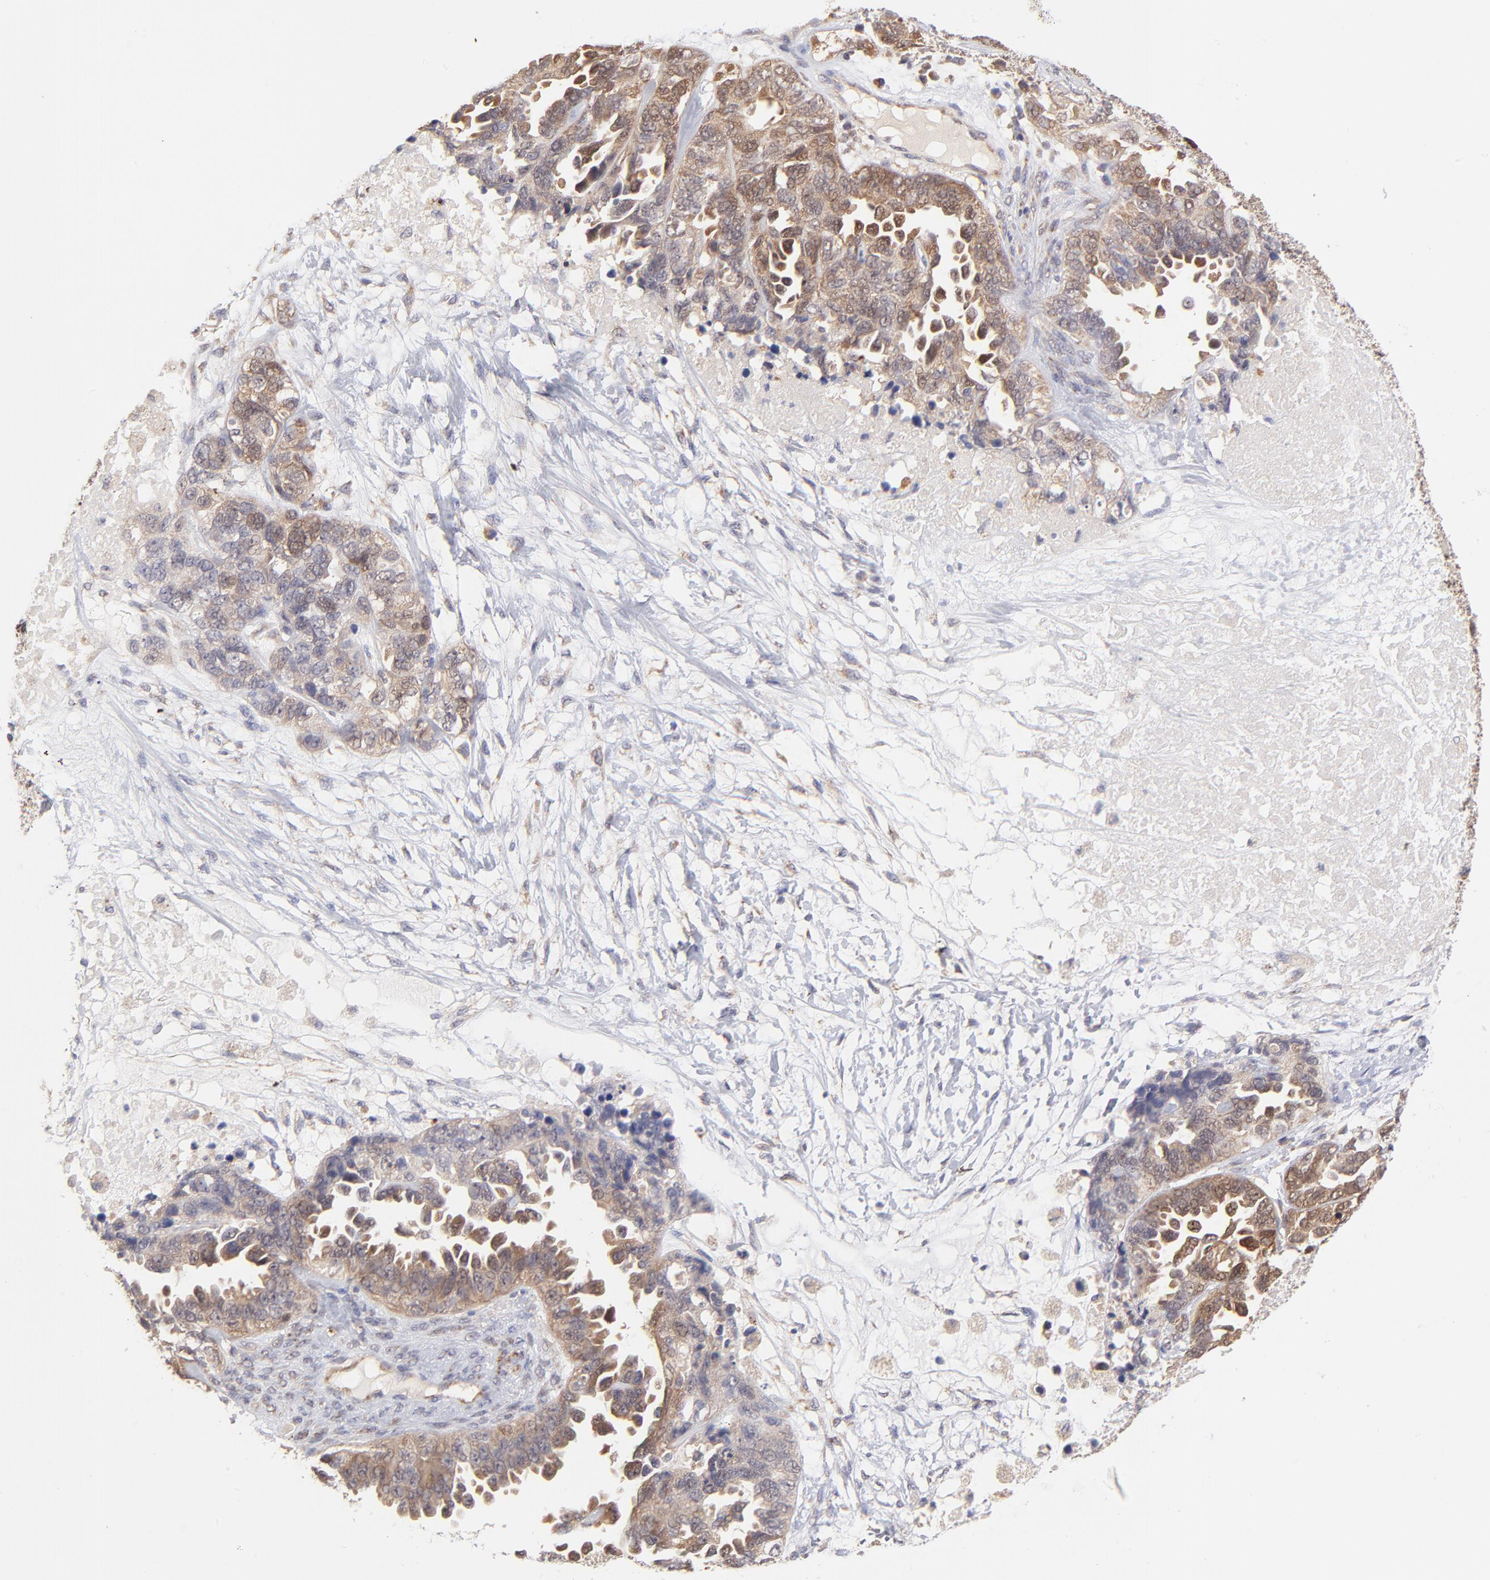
{"staining": {"intensity": "strong", "quantity": ">75%", "location": "cytoplasmic/membranous"}, "tissue": "ovarian cancer", "cell_type": "Tumor cells", "image_type": "cancer", "snomed": [{"axis": "morphology", "description": "Cystadenocarcinoma, serous, NOS"}, {"axis": "topography", "description": "Ovary"}], "caption": "Serous cystadenocarcinoma (ovarian) stained with a protein marker displays strong staining in tumor cells.", "gene": "UBE2H", "patient": {"sex": "female", "age": 82}}